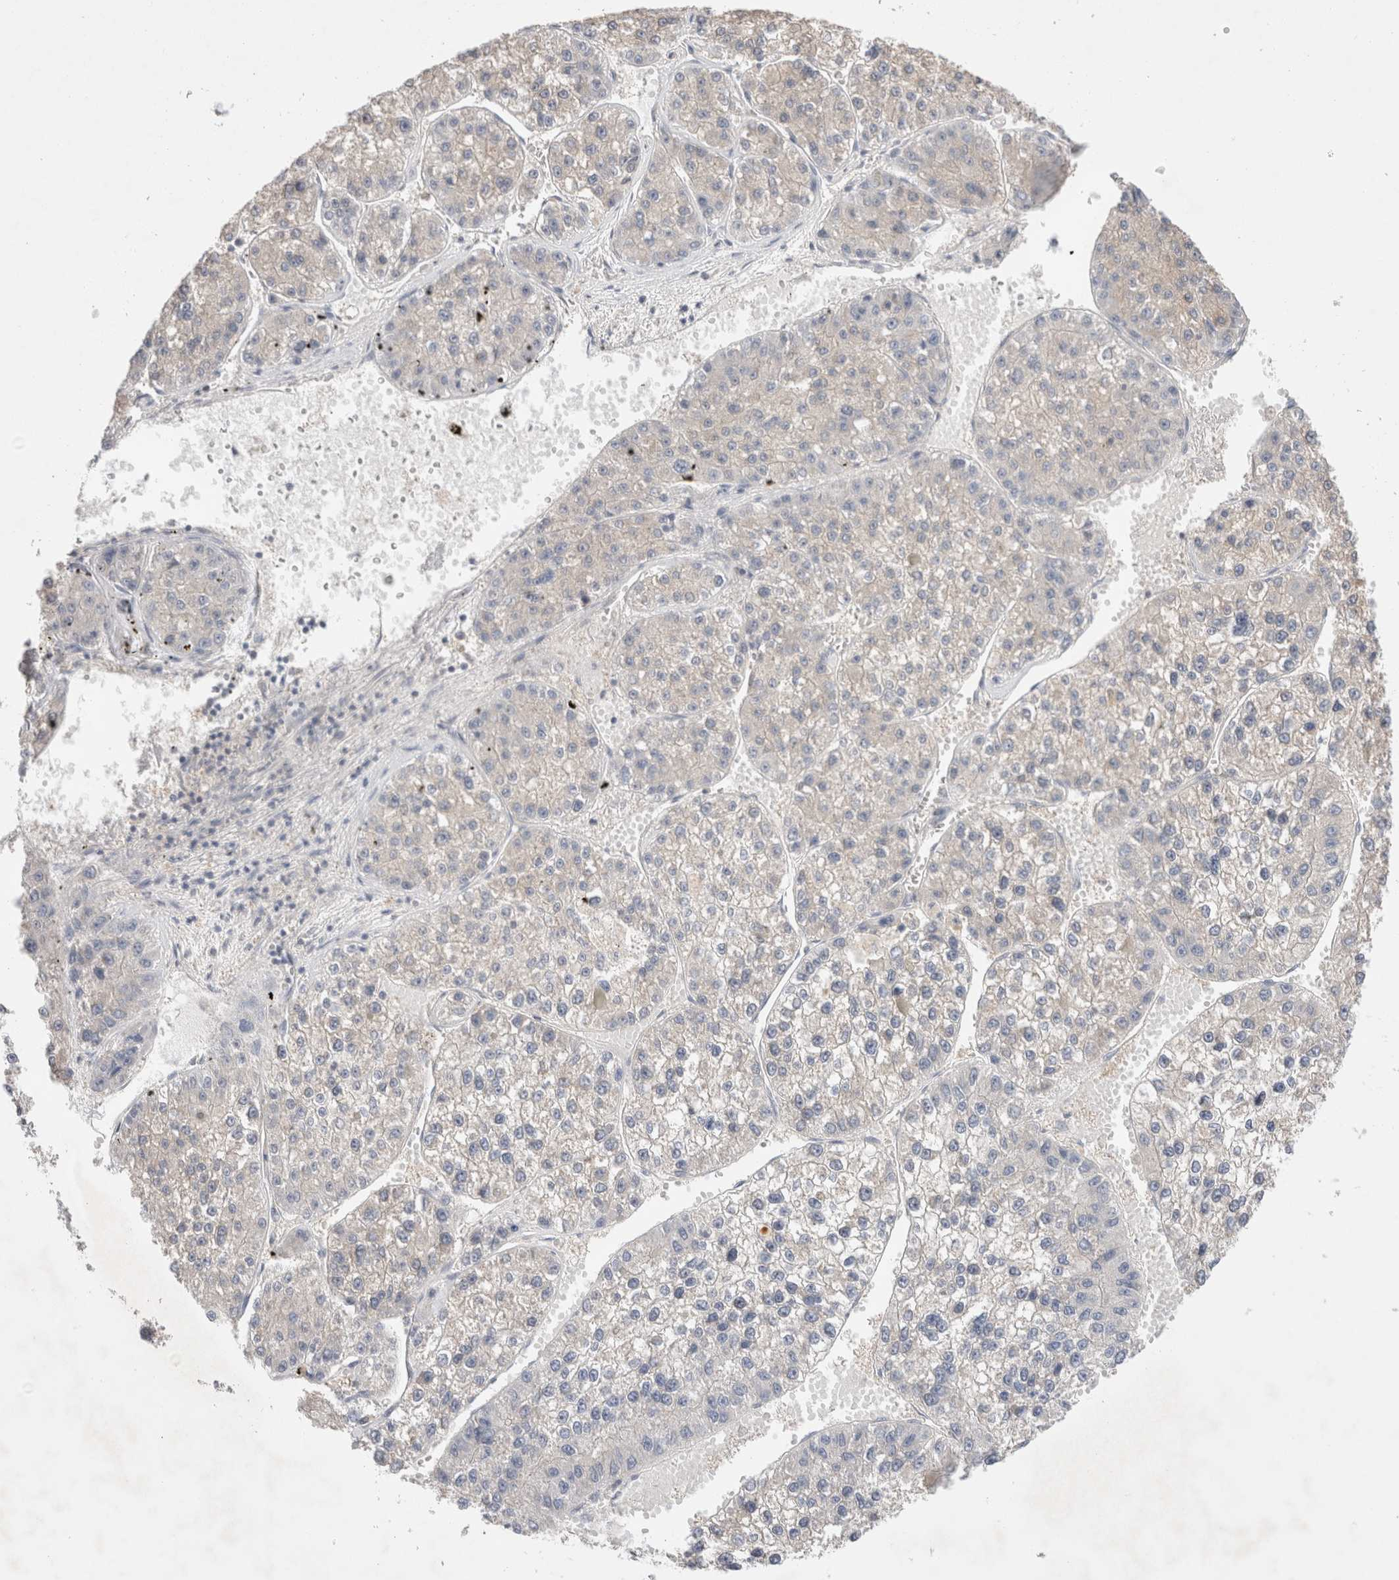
{"staining": {"intensity": "negative", "quantity": "none", "location": "none"}, "tissue": "liver cancer", "cell_type": "Tumor cells", "image_type": "cancer", "snomed": [{"axis": "morphology", "description": "Carcinoma, Hepatocellular, NOS"}, {"axis": "topography", "description": "Liver"}], "caption": "The histopathology image reveals no staining of tumor cells in liver hepatocellular carcinoma. (Stains: DAB immunohistochemistry (IHC) with hematoxylin counter stain, Microscopy: brightfield microscopy at high magnification).", "gene": "IFT74", "patient": {"sex": "female", "age": 73}}